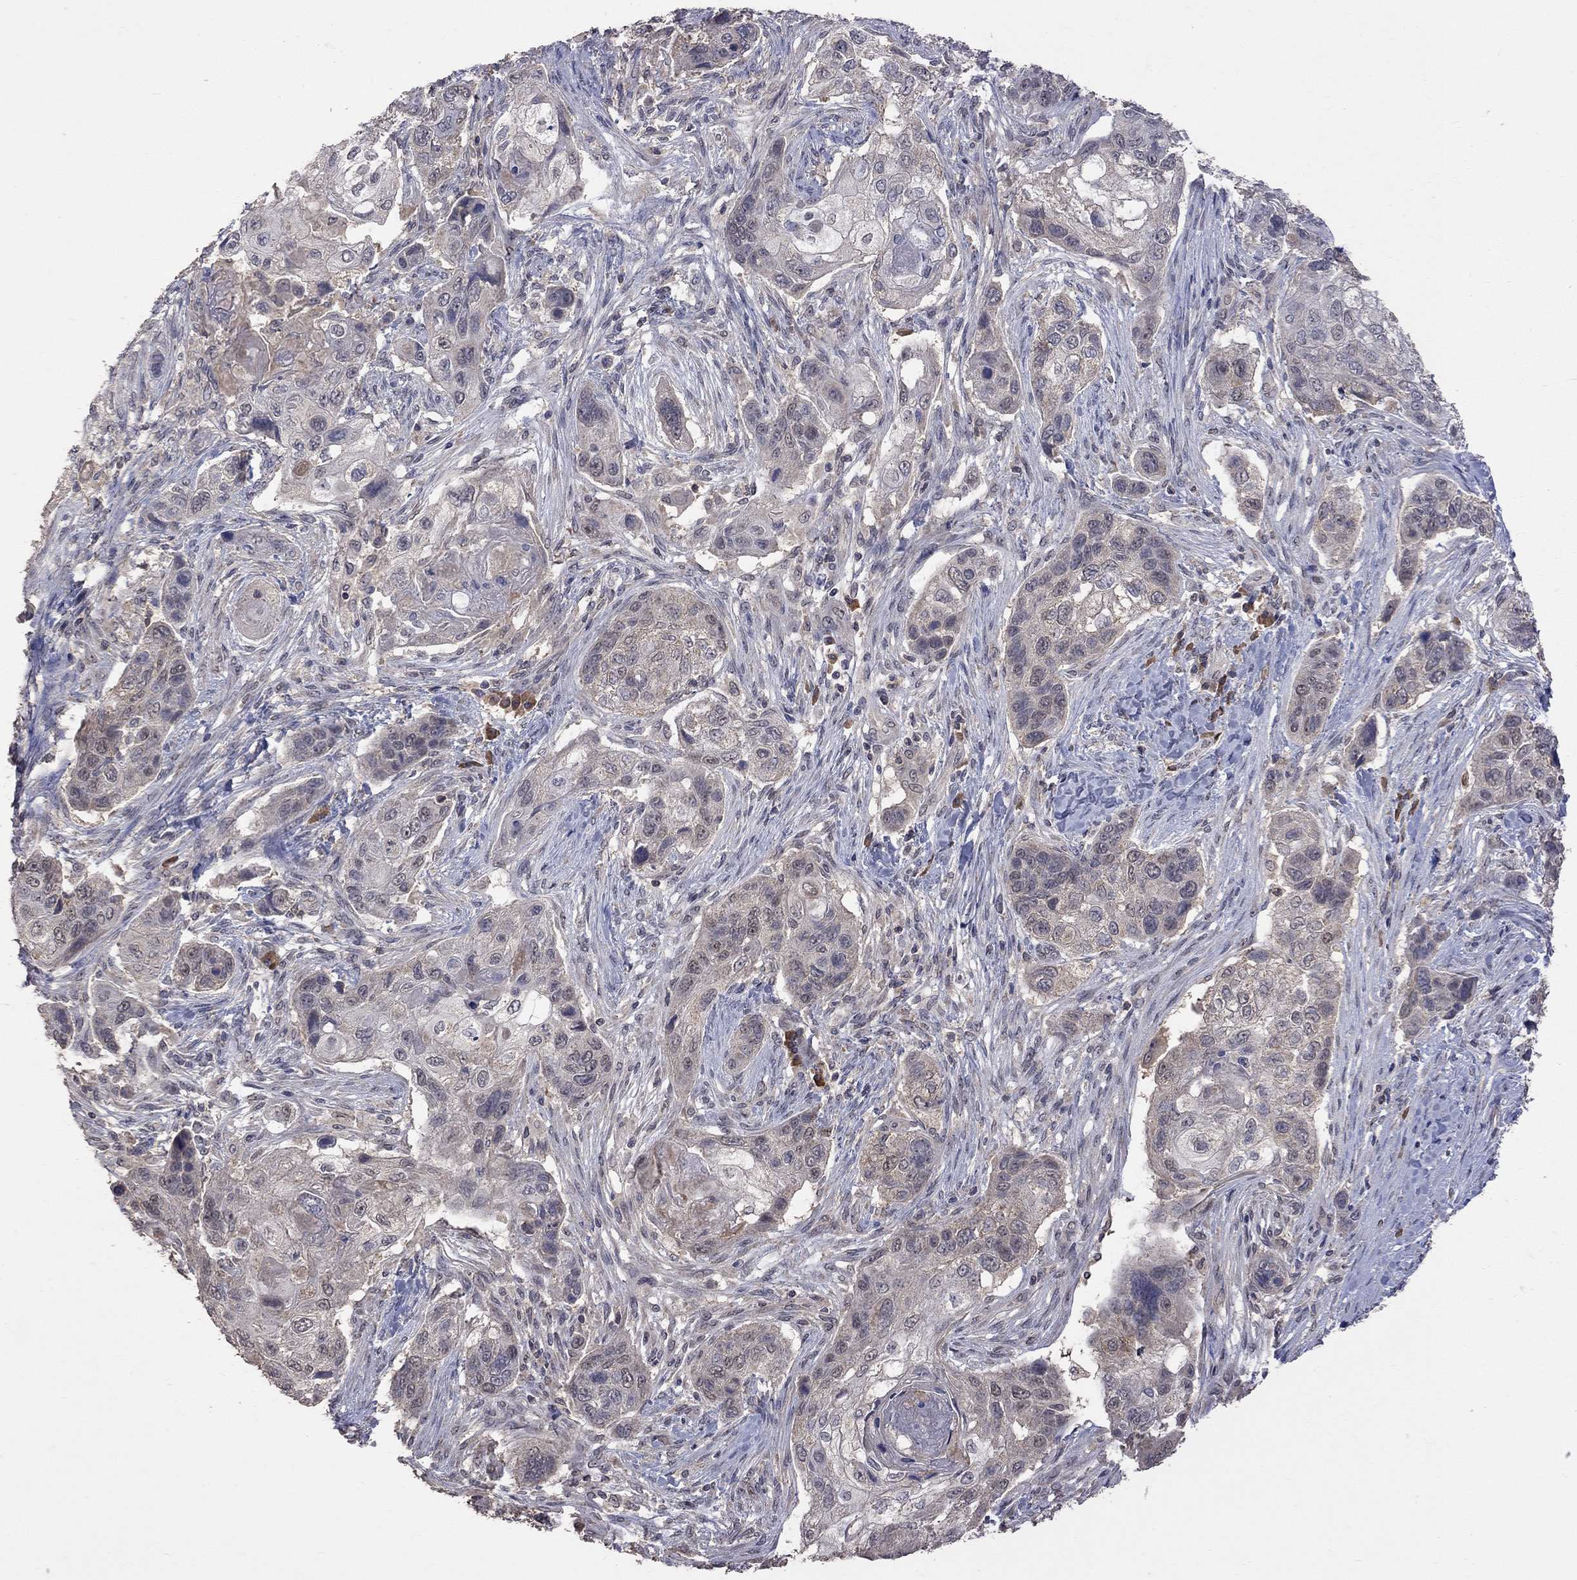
{"staining": {"intensity": "weak", "quantity": "<25%", "location": "cytoplasmic/membranous"}, "tissue": "lung cancer", "cell_type": "Tumor cells", "image_type": "cancer", "snomed": [{"axis": "morphology", "description": "Normal tissue, NOS"}, {"axis": "morphology", "description": "Squamous cell carcinoma, NOS"}, {"axis": "topography", "description": "Bronchus"}, {"axis": "topography", "description": "Lung"}], "caption": "This is an immunohistochemistry (IHC) image of human lung squamous cell carcinoma. There is no staining in tumor cells.", "gene": "HTR6", "patient": {"sex": "male", "age": 69}}